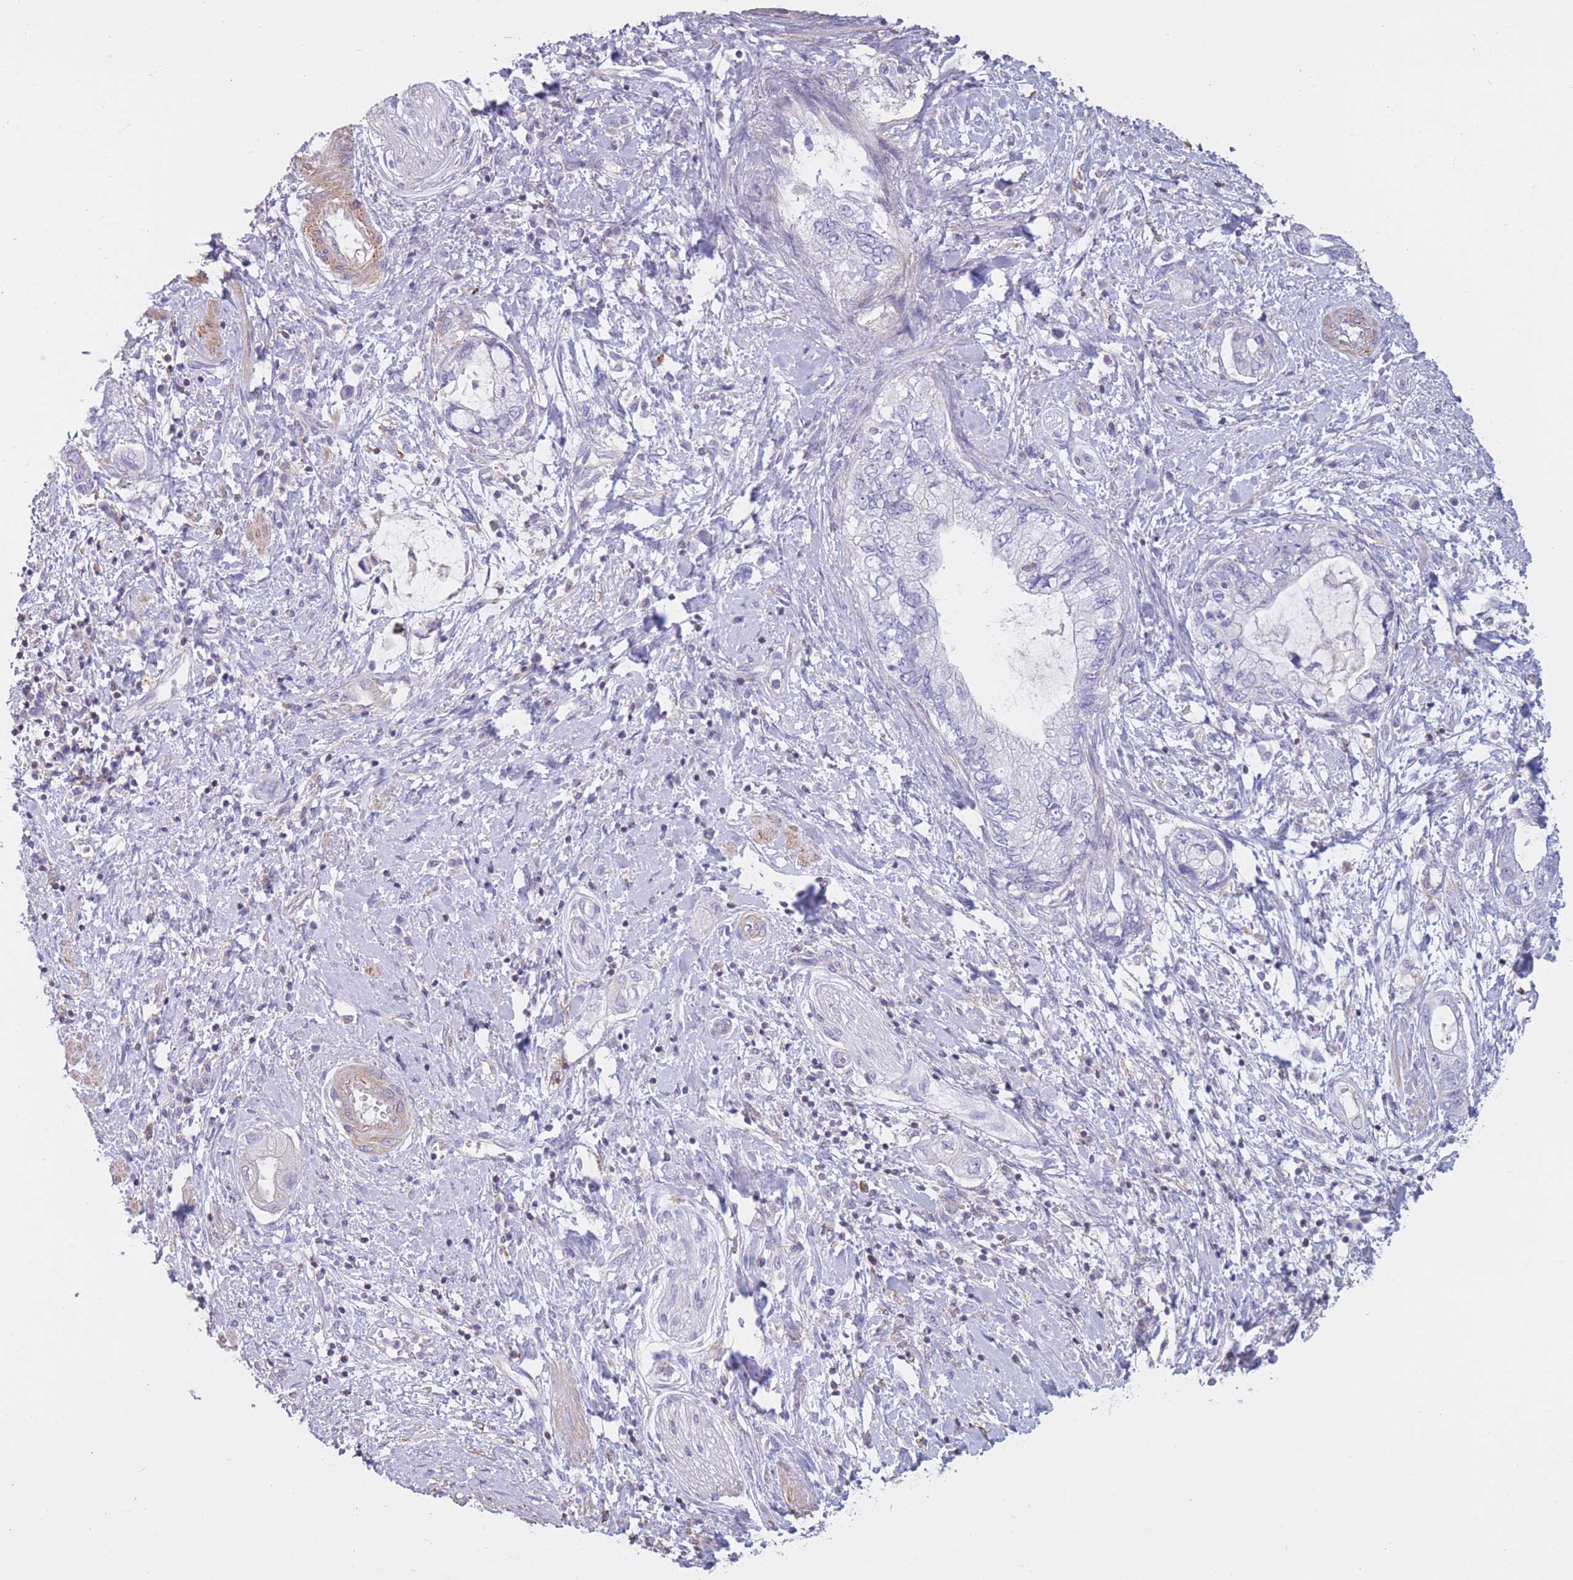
{"staining": {"intensity": "negative", "quantity": "none", "location": "none"}, "tissue": "pancreatic cancer", "cell_type": "Tumor cells", "image_type": "cancer", "snomed": [{"axis": "morphology", "description": "Adenocarcinoma, NOS"}, {"axis": "topography", "description": "Pancreas"}], "caption": "Tumor cells show no significant expression in pancreatic cancer (adenocarcinoma).", "gene": "PDHA1", "patient": {"sex": "female", "age": 73}}